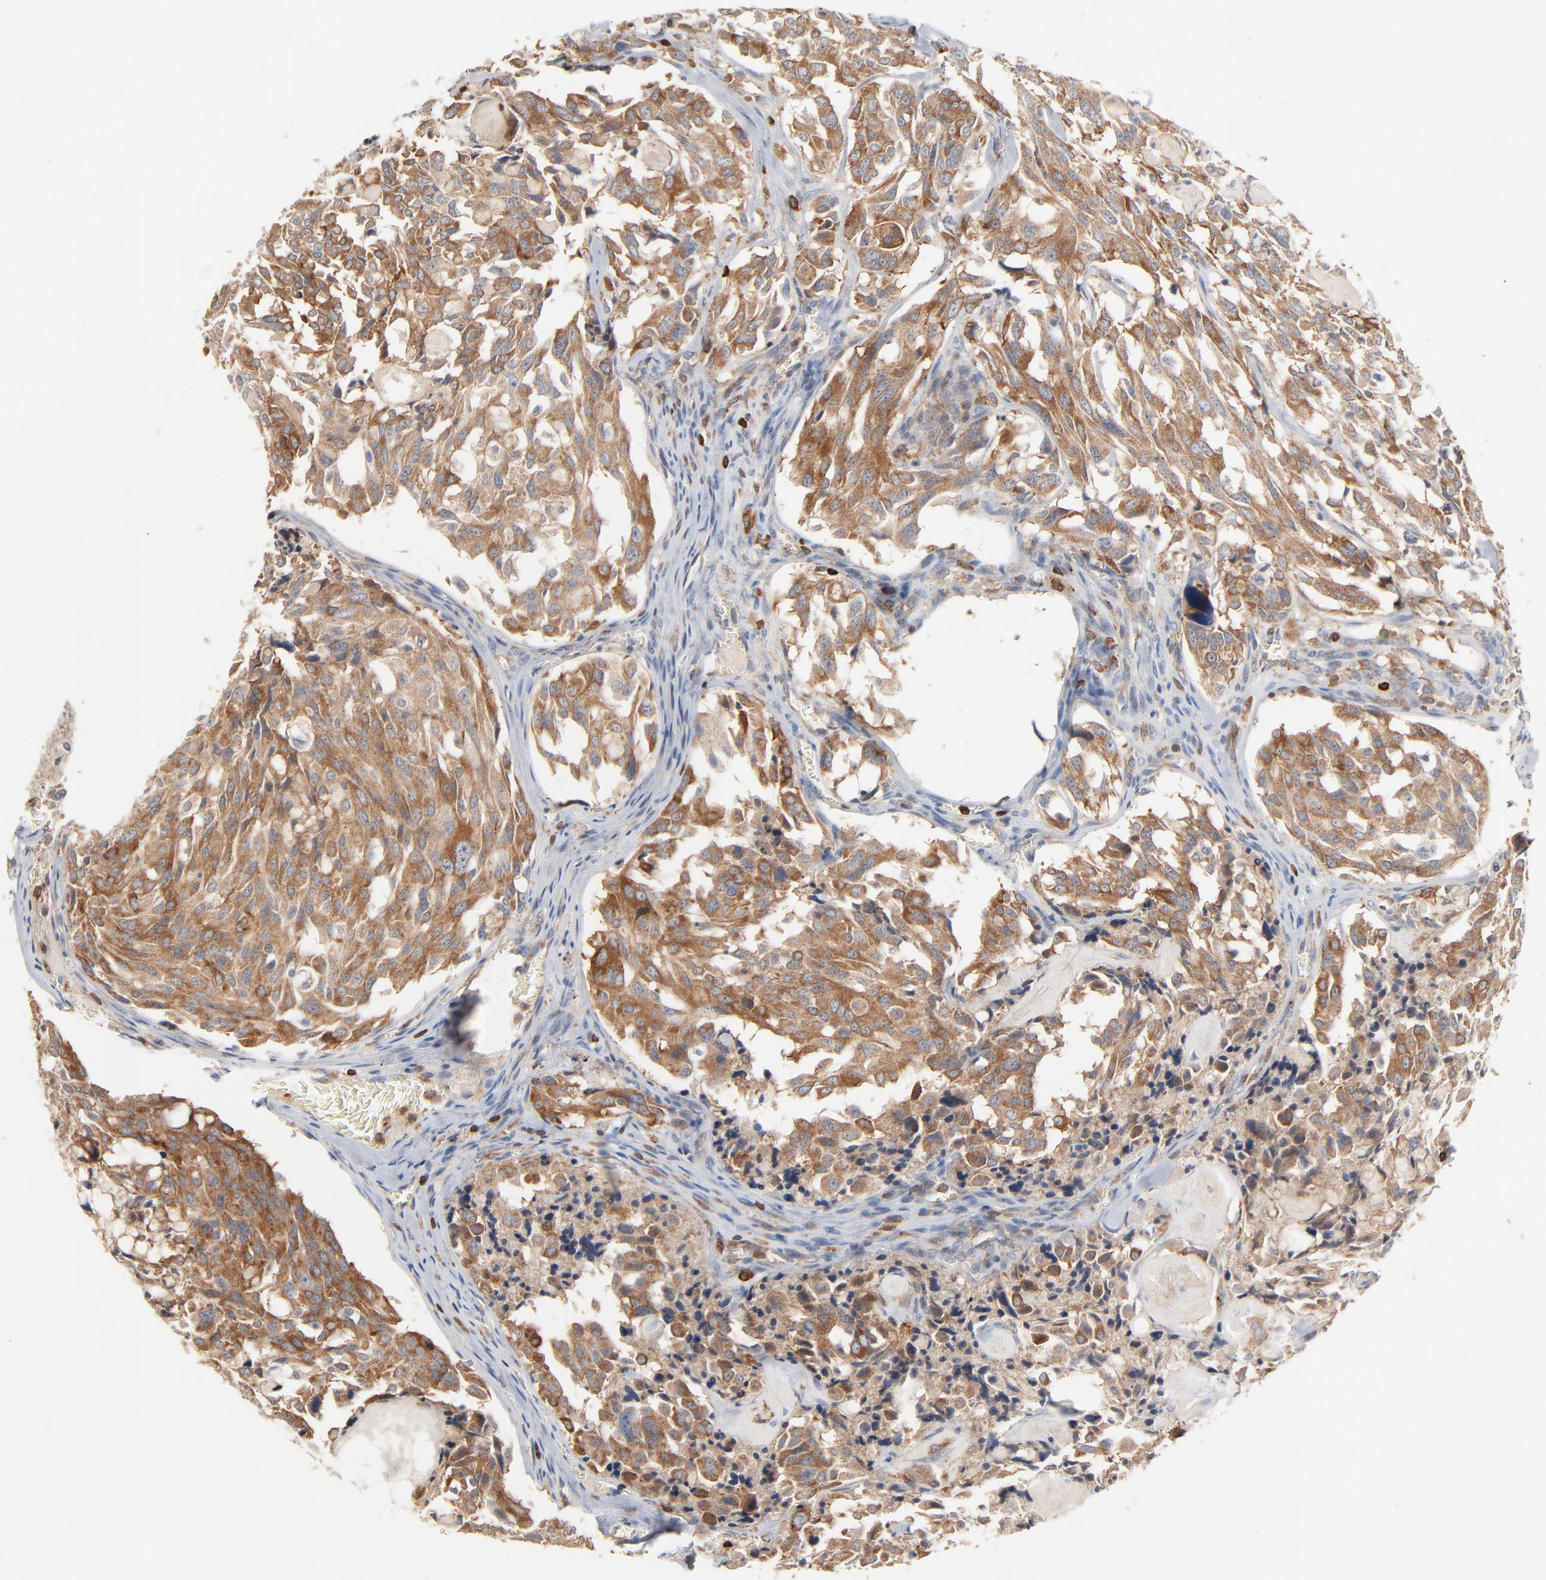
{"staining": {"intensity": "moderate", "quantity": ">75%", "location": "cytoplasmic/membranous"}, "tissue": "thyroid cancer", "cell_type": "Tumor cells", "image_type": "cancer", "snomed": [{"axis": "morphology", "description": "Carcinoma, NOS"}, {"axis": "morphology", "description": "Carcinoid, malignant, NOS"}, {"axis": "topography", "description": "Thyroid gland"}], "caption": "Immunohistochemical staining of carcinoid (malignant) (thyroid) reveals moderate cytoplasmic/membranous protein expression in about >75% of tumor cells.", "gene": "SH3KBP1", "patient": {"sex": "male", "age": 33}}